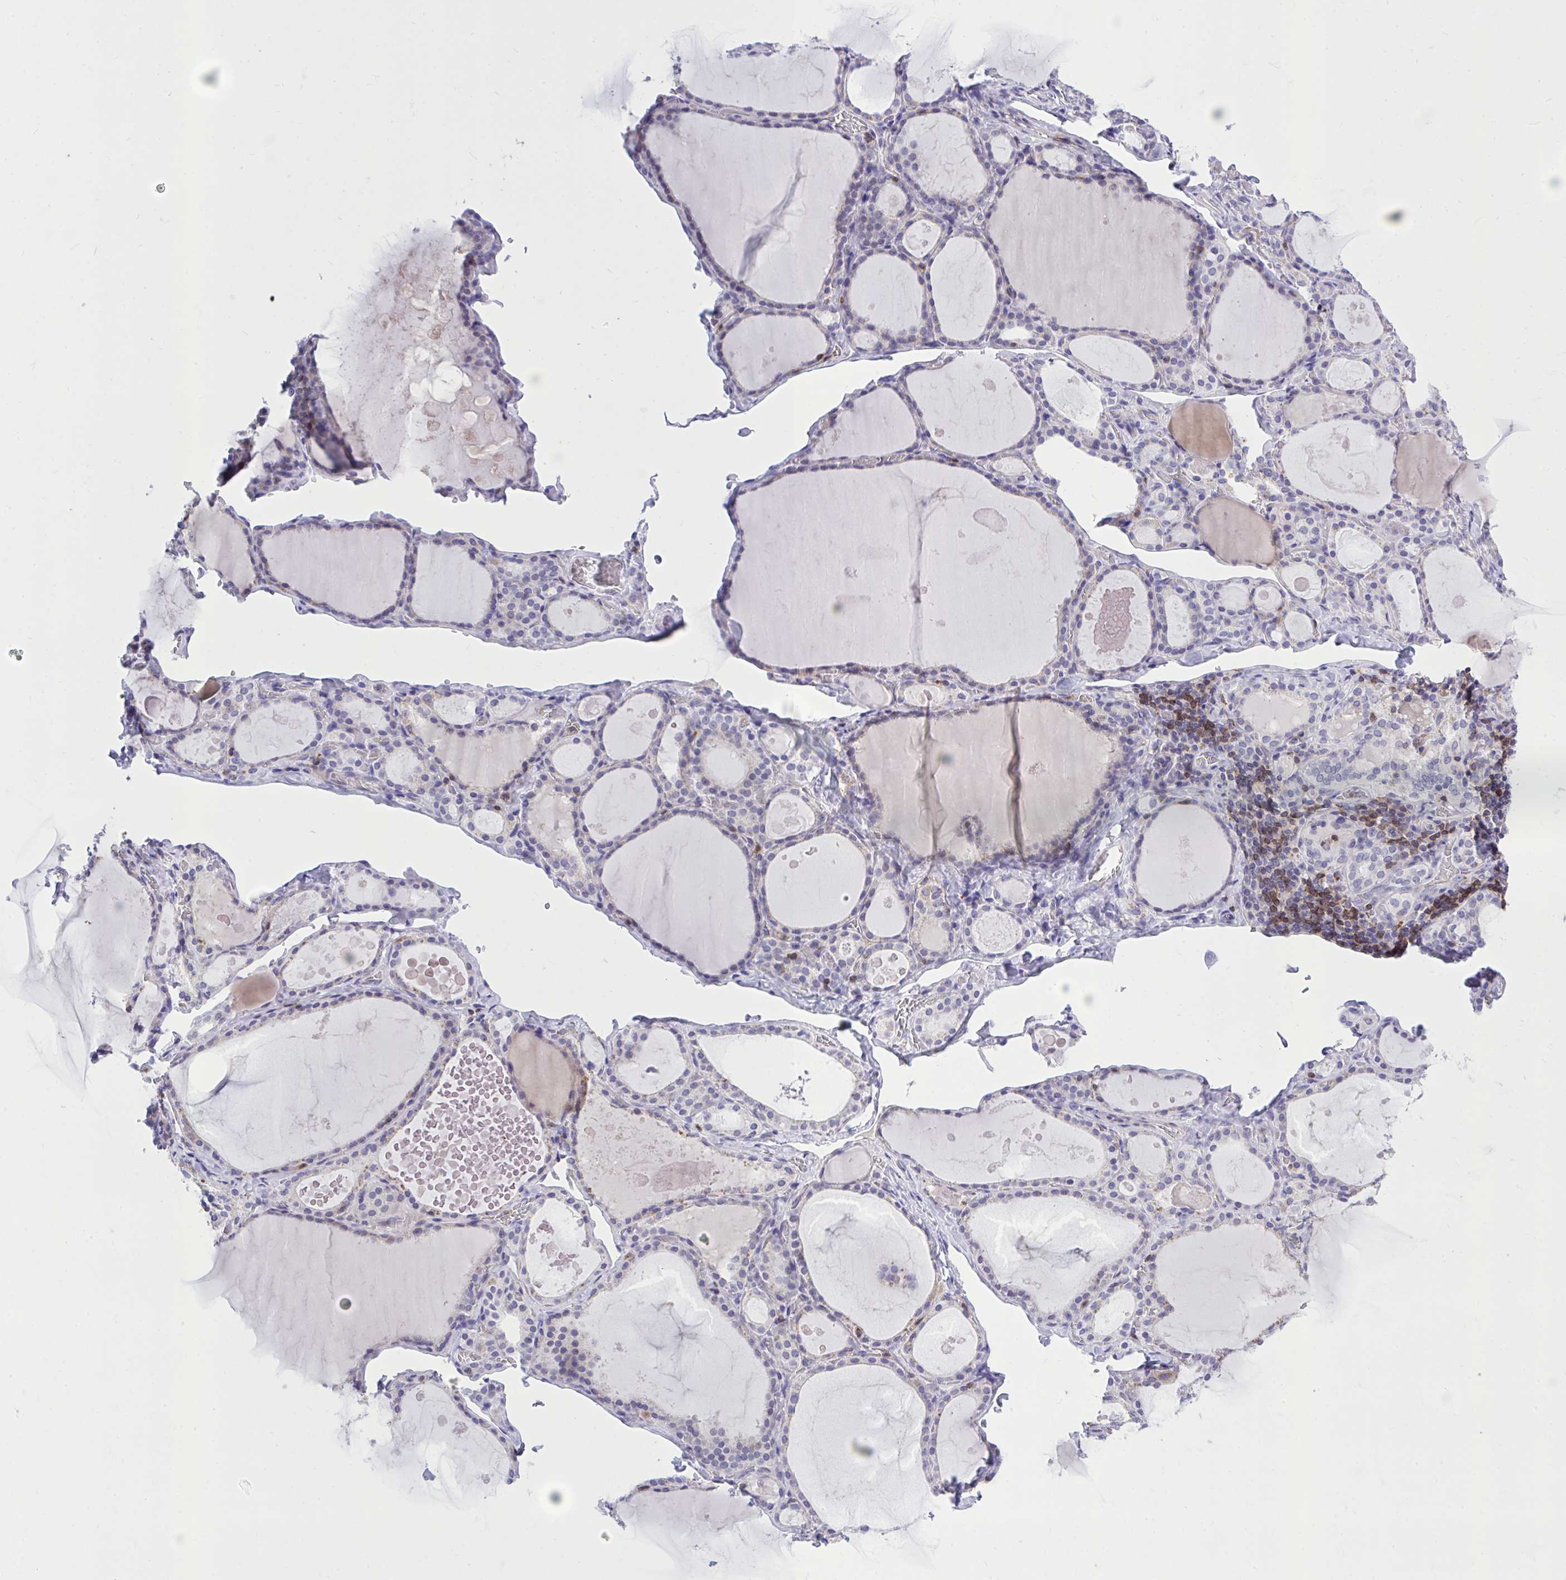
{"staining": {"intensity": "weak", "quantity": "<25%", "location": "cytoplasmic/membranous"}, "tissue": "thyroid gland", "cell_type": "Glandular cells", "image_type": "normal", "snomed": [{"axis": "morphology", "description": "Normal tissue, NOS"}, {"axis": "topography", "description": "Thyroid gland"}], "caption": "IHC of normal human thyroid gland exhibits no expression in glandular cells. The staining was performed using DAB to visualize the protein expression in brown, while the nuclei were stained in blue with hematoxylin (Magnification: 20x).", "gene": "CXCL8", "patient": {"sex": "male", "age": 56}}